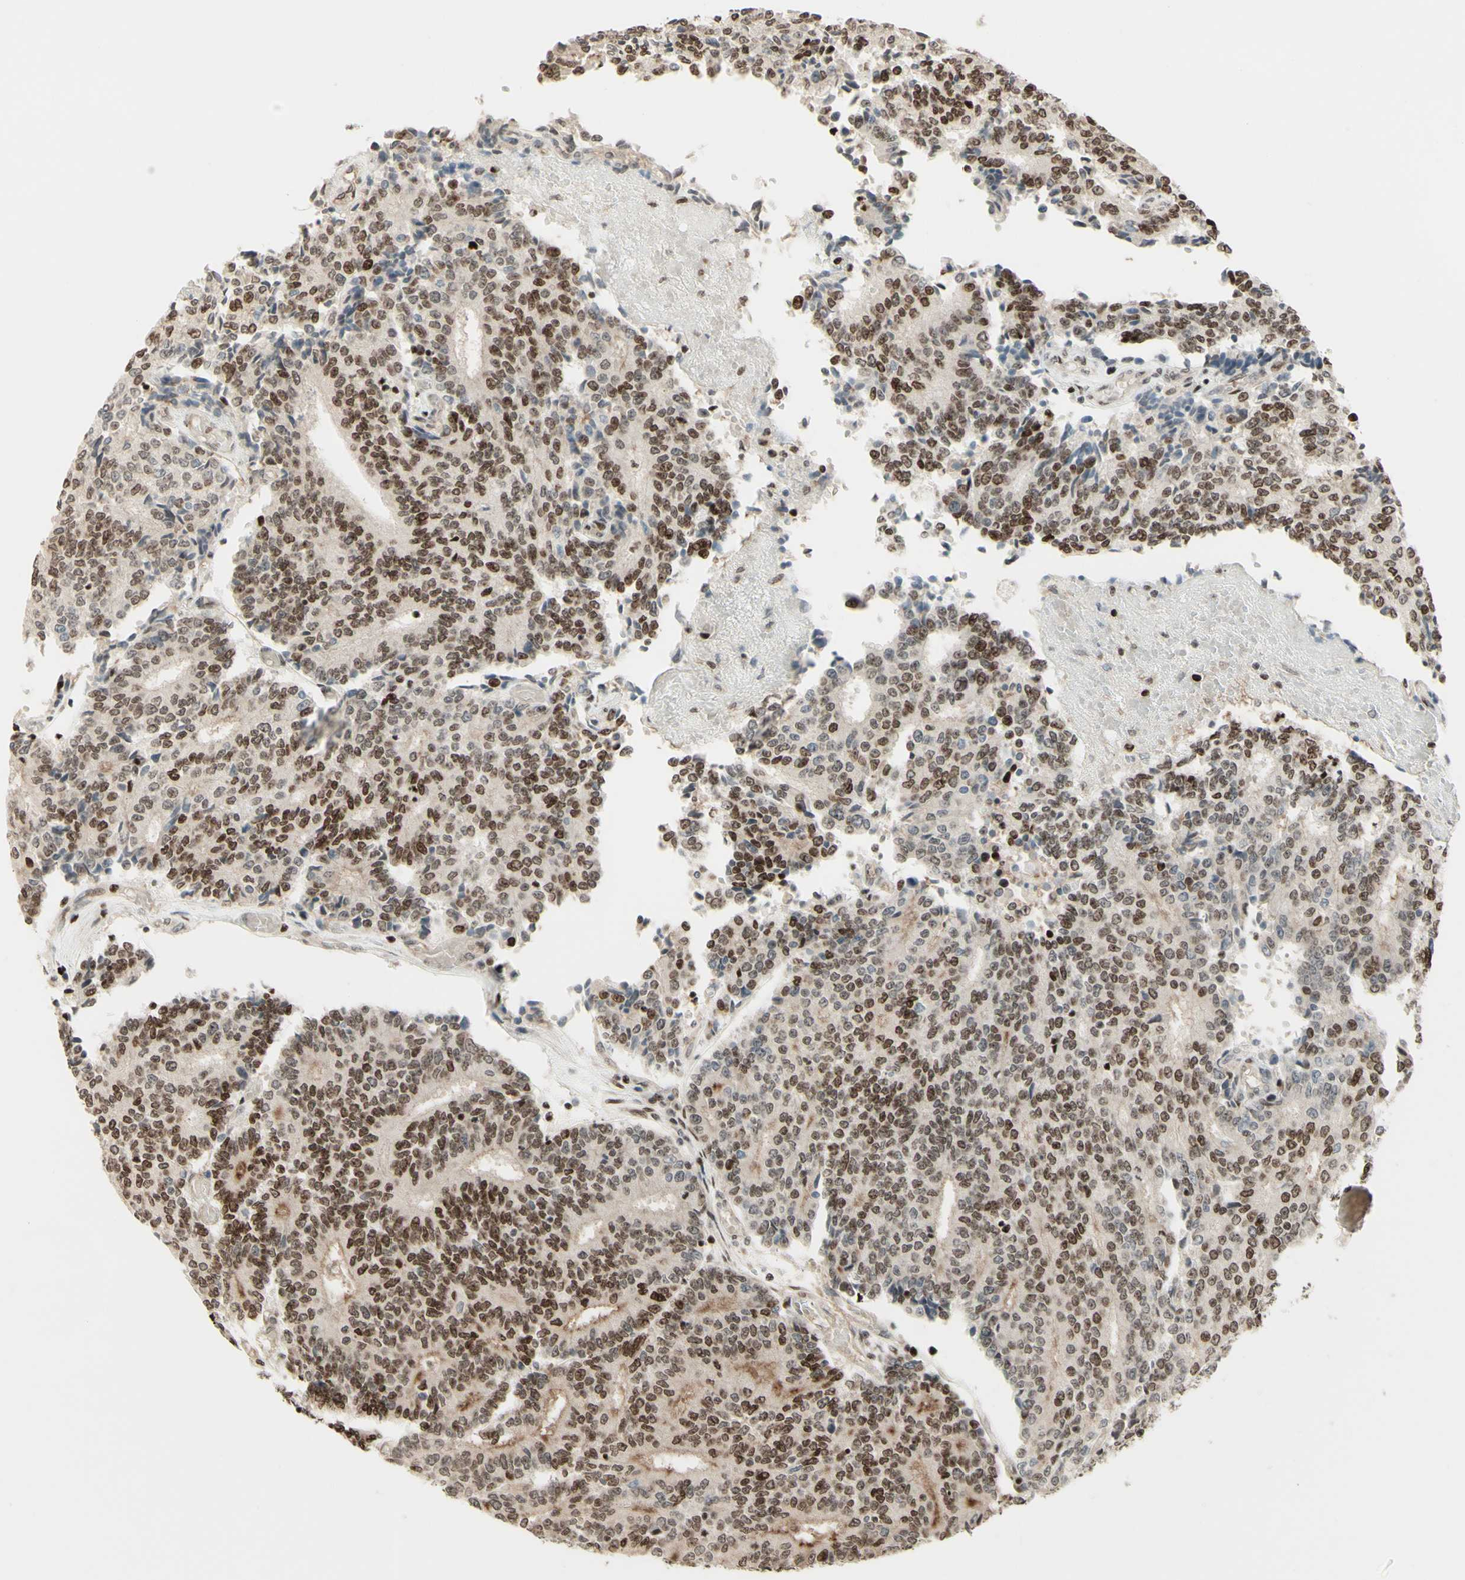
{"staining": {"intensity": "moderate", "quantity": "25%-75%", "location": "nuclear"}, "tissue": "prostate cancer", "cell_type": "Tumor cells", "image_type": "cancer", "snomed": [{"axis": "morphology", "description": "Normal tissue, NOS"}, {"axis": "morphology", "description": "Adenocarcinoma, High grade"}, {"axis": "topography", "description": "Prostate"}, {"axis": "topography", "description": "Seminal veicle"}], "caption": "This is a histology image of immunohistochemistry (IHC) staining of prostate high-grade adenocarcinoma, which shows moderate expression in the nuclear of tumor cells.", "gene": "CDKL5", "patient": {"sex": "male", "age": 55}}